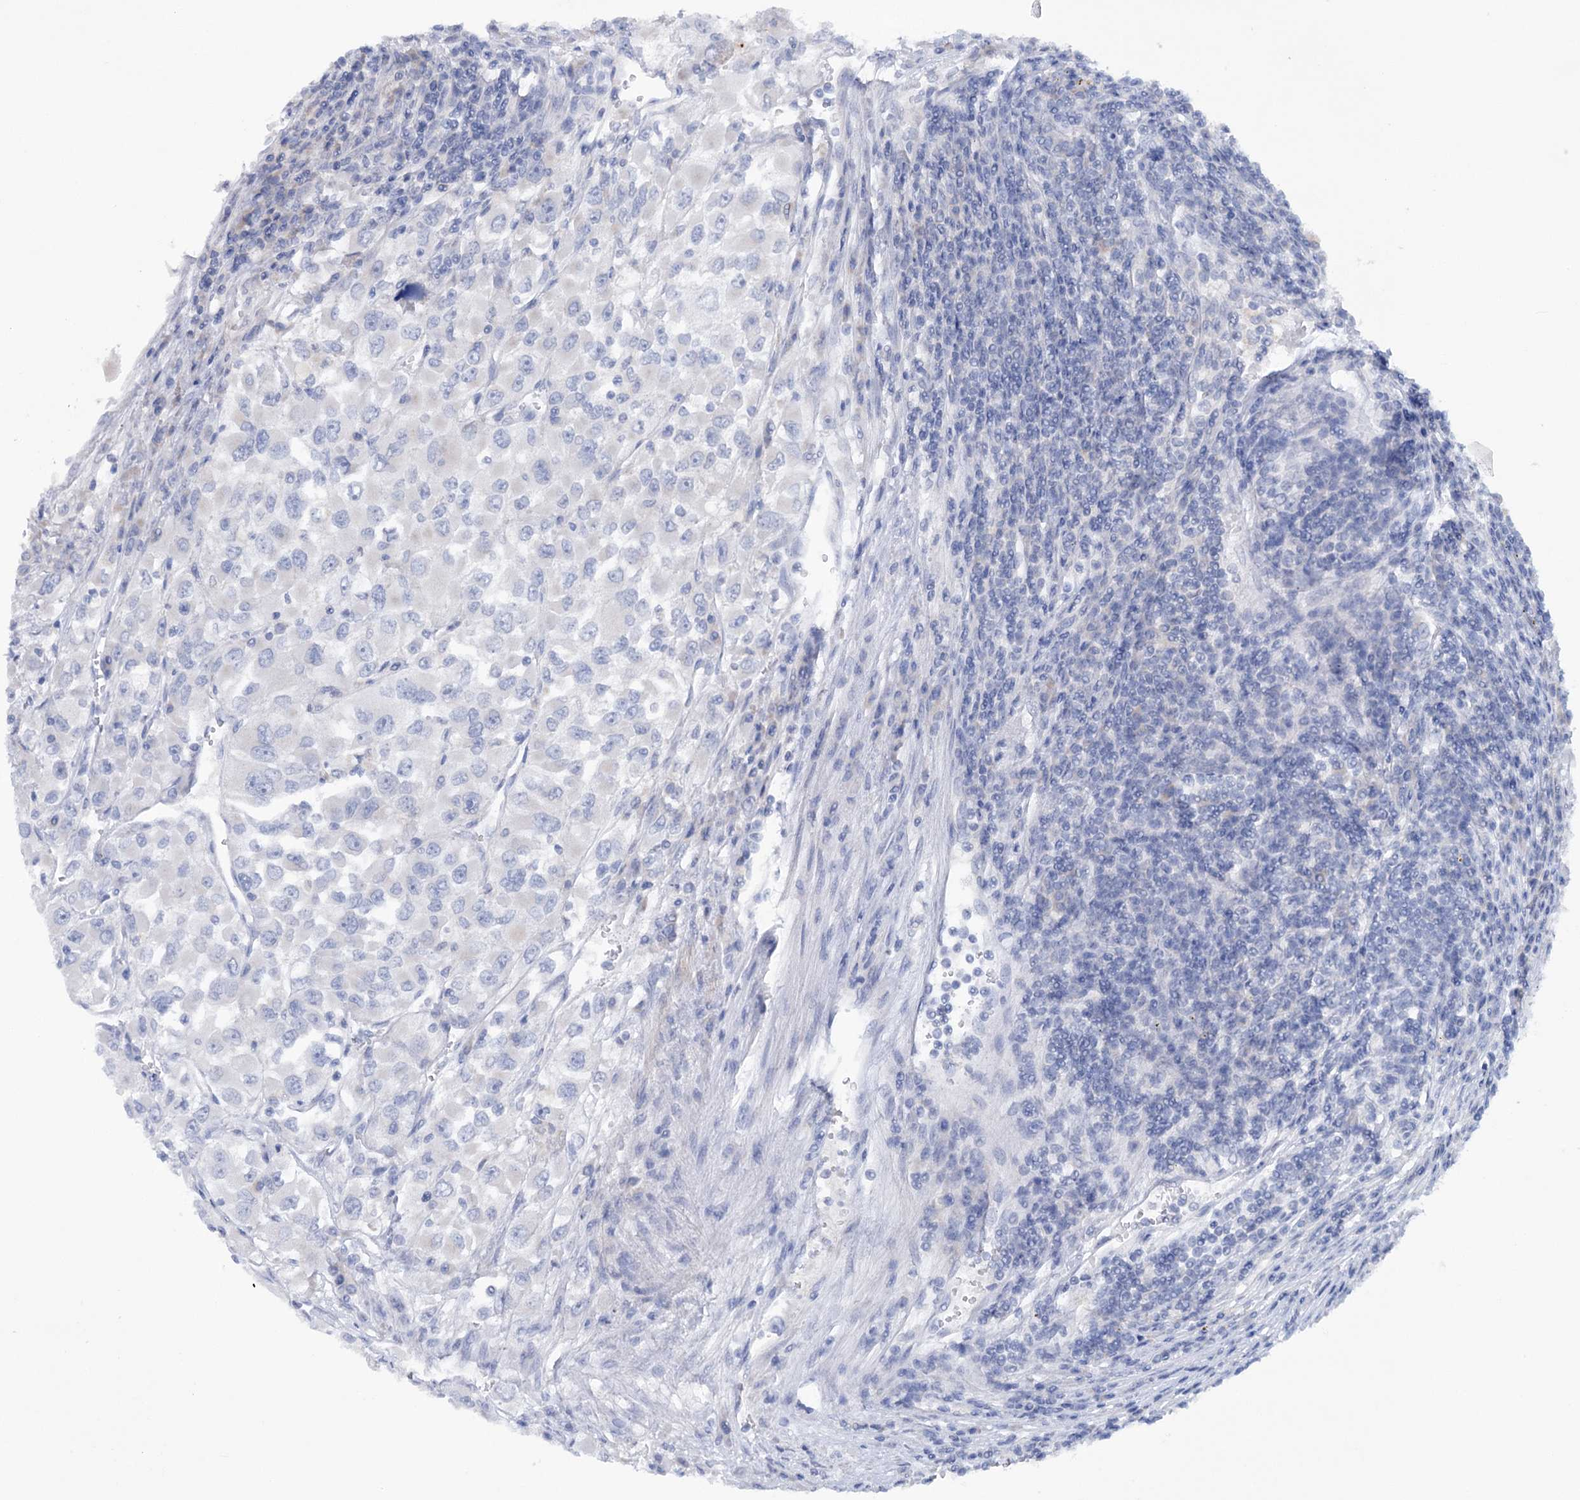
{"staining": {"intensity": "negative", "quantity": "none", "location": "none"}, "tissue": "renal cancer", "cell_type": "Tumor cells", "image_type": "cancer", "snomed": [{"axis": "morphology", "description": "Adenocarcinoma, NOS"}, {"axis": "topography", "description": "Kidney"}], "caption": "A micrograph of renal cancer stained for a protein exhibits no brown staining in tumor cells.", "gene": "MTCH2", "patient": {"sex": "female", "age": 52}}